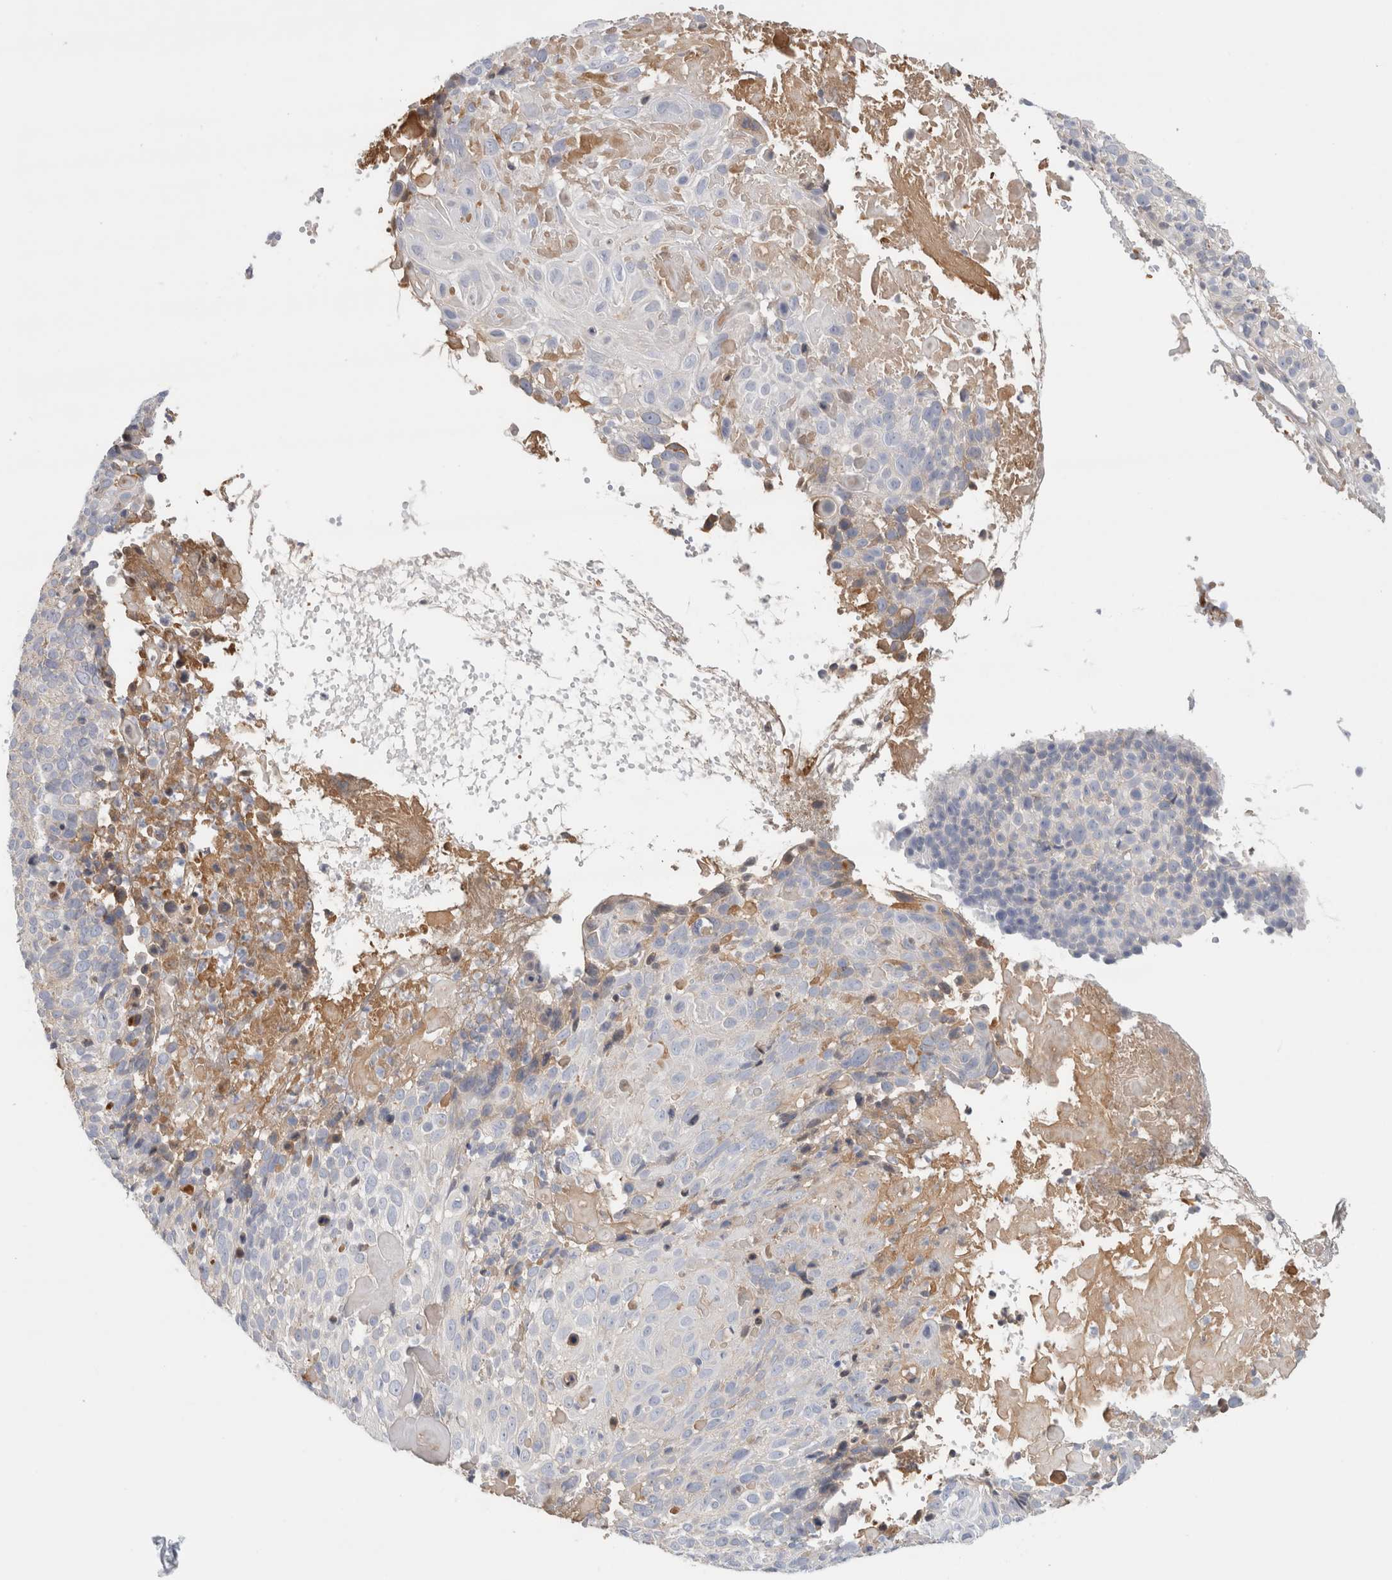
{"staining": {"intensity": "negative", "quantity": "none", "location": "none"}, "tissue": "cervical cancer", "cell_type": "Tumor cells", "image_type": "cancer", "snomed": [{"axis": "morphology", "description": "Squamous cell carcinoma, NOS"}, {"axis": "topography", "description": "Cervix"}], "caption": "This is a histopathology image of immunohistochemistry staining of cervical cancer, which shows no staining in tumor cells.", "gene": "CFI", "patient": {"sex": "female", "age": 74}}